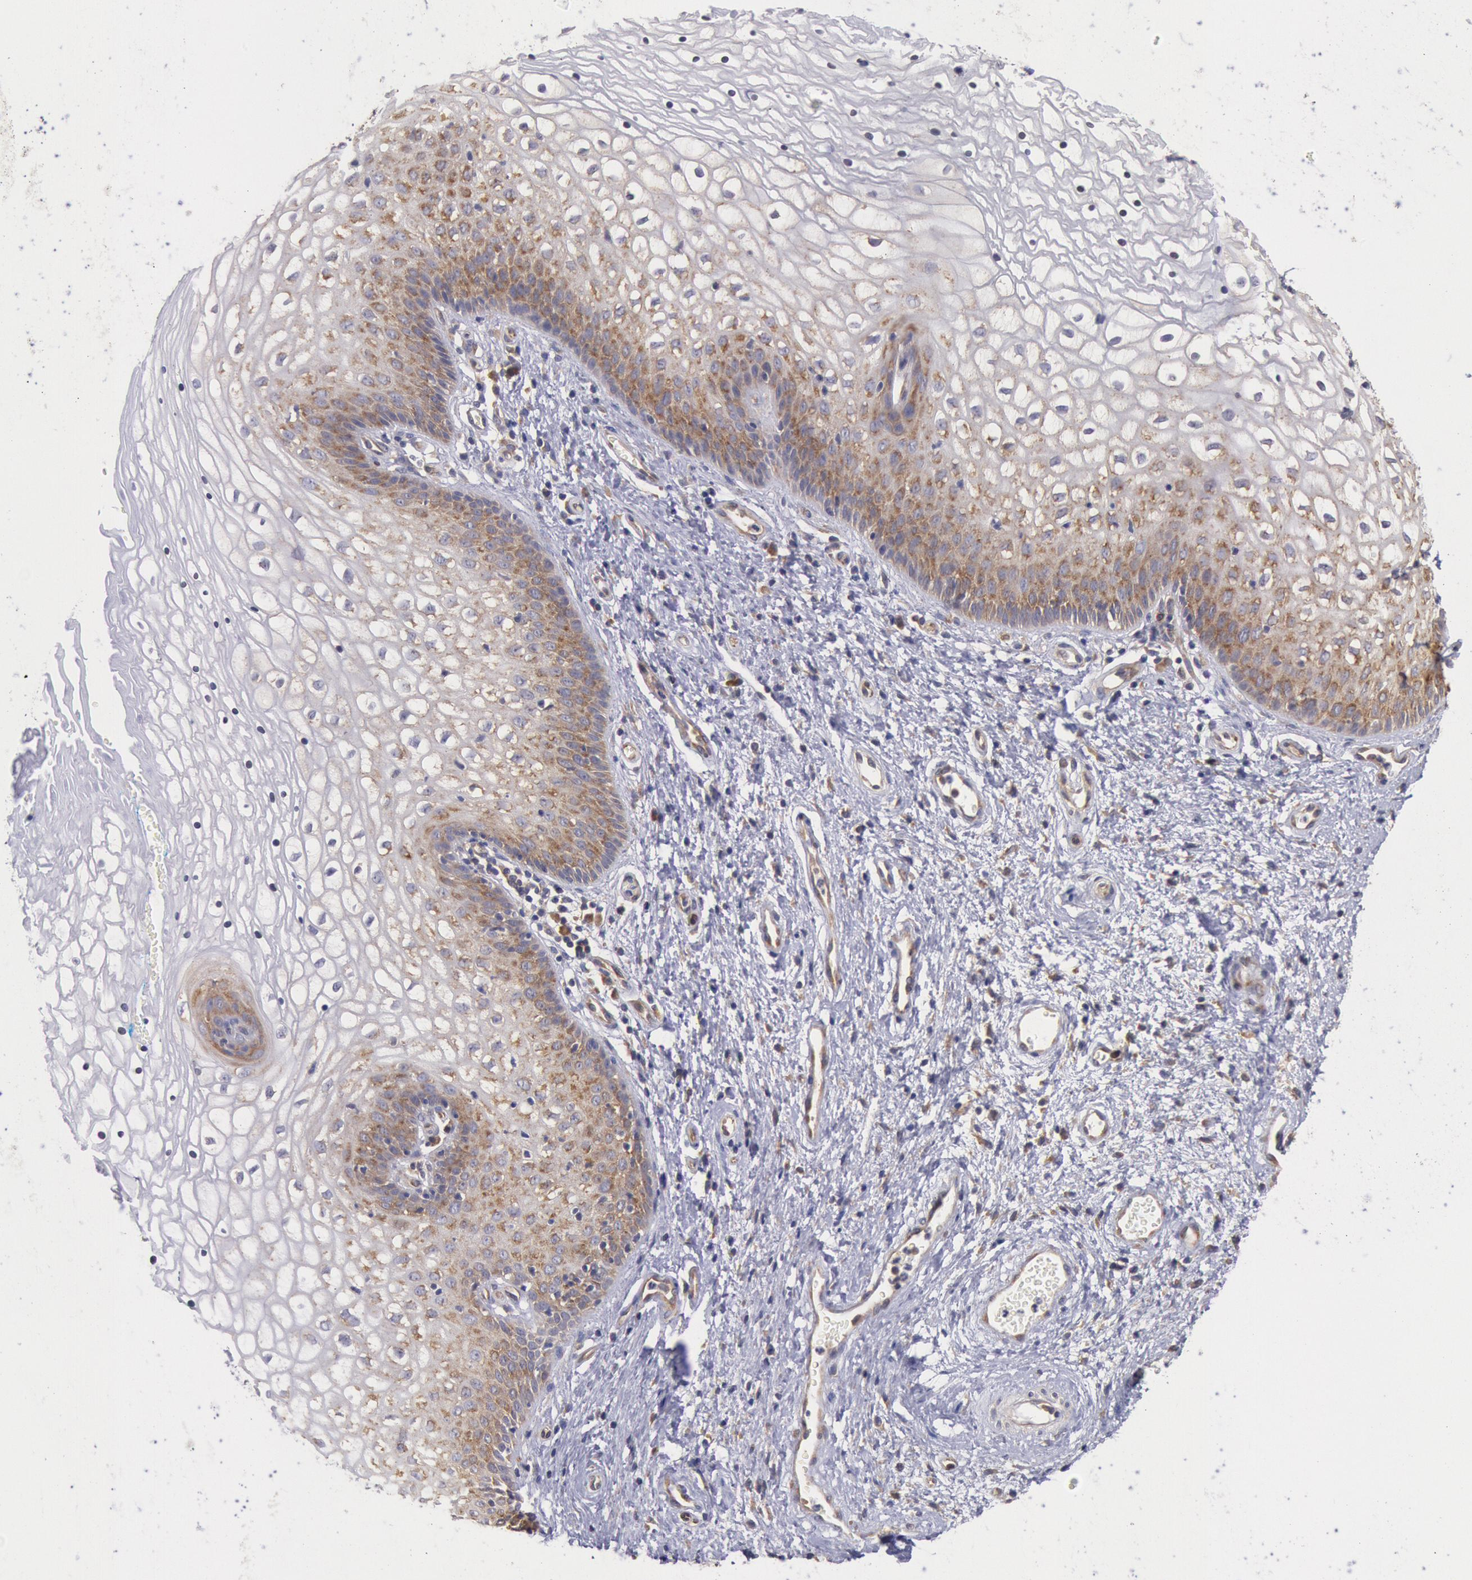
{"staining": {"intensity": "moderate", "quantity": "25%-75%", "location": "cytoplasmic/membranous"}, "tissue": "vagina", "cell_type": "Squamous epithelial cells", "image_type": "normal", "snomed": [{"axis": "morphology", "description": "Normal tissue, NOS"}, {"axis": "topography", "description": "Vagina"}], "caption": "DAB (3,3'-diaminobenzidine) immunohistochemical staining of benign human vagina demonstrates moderate cytoplasmic/membranous protein expression in about 25%-75% of squamous epithelial cells. (Stains: DAB (3,3'-diaminobenzidine) in brown, nuclei in blue, Microscopy: brightfield microscopy at high magnification).", "gene": "DRG1", "patient": {"sex": "female", "age": 34}}